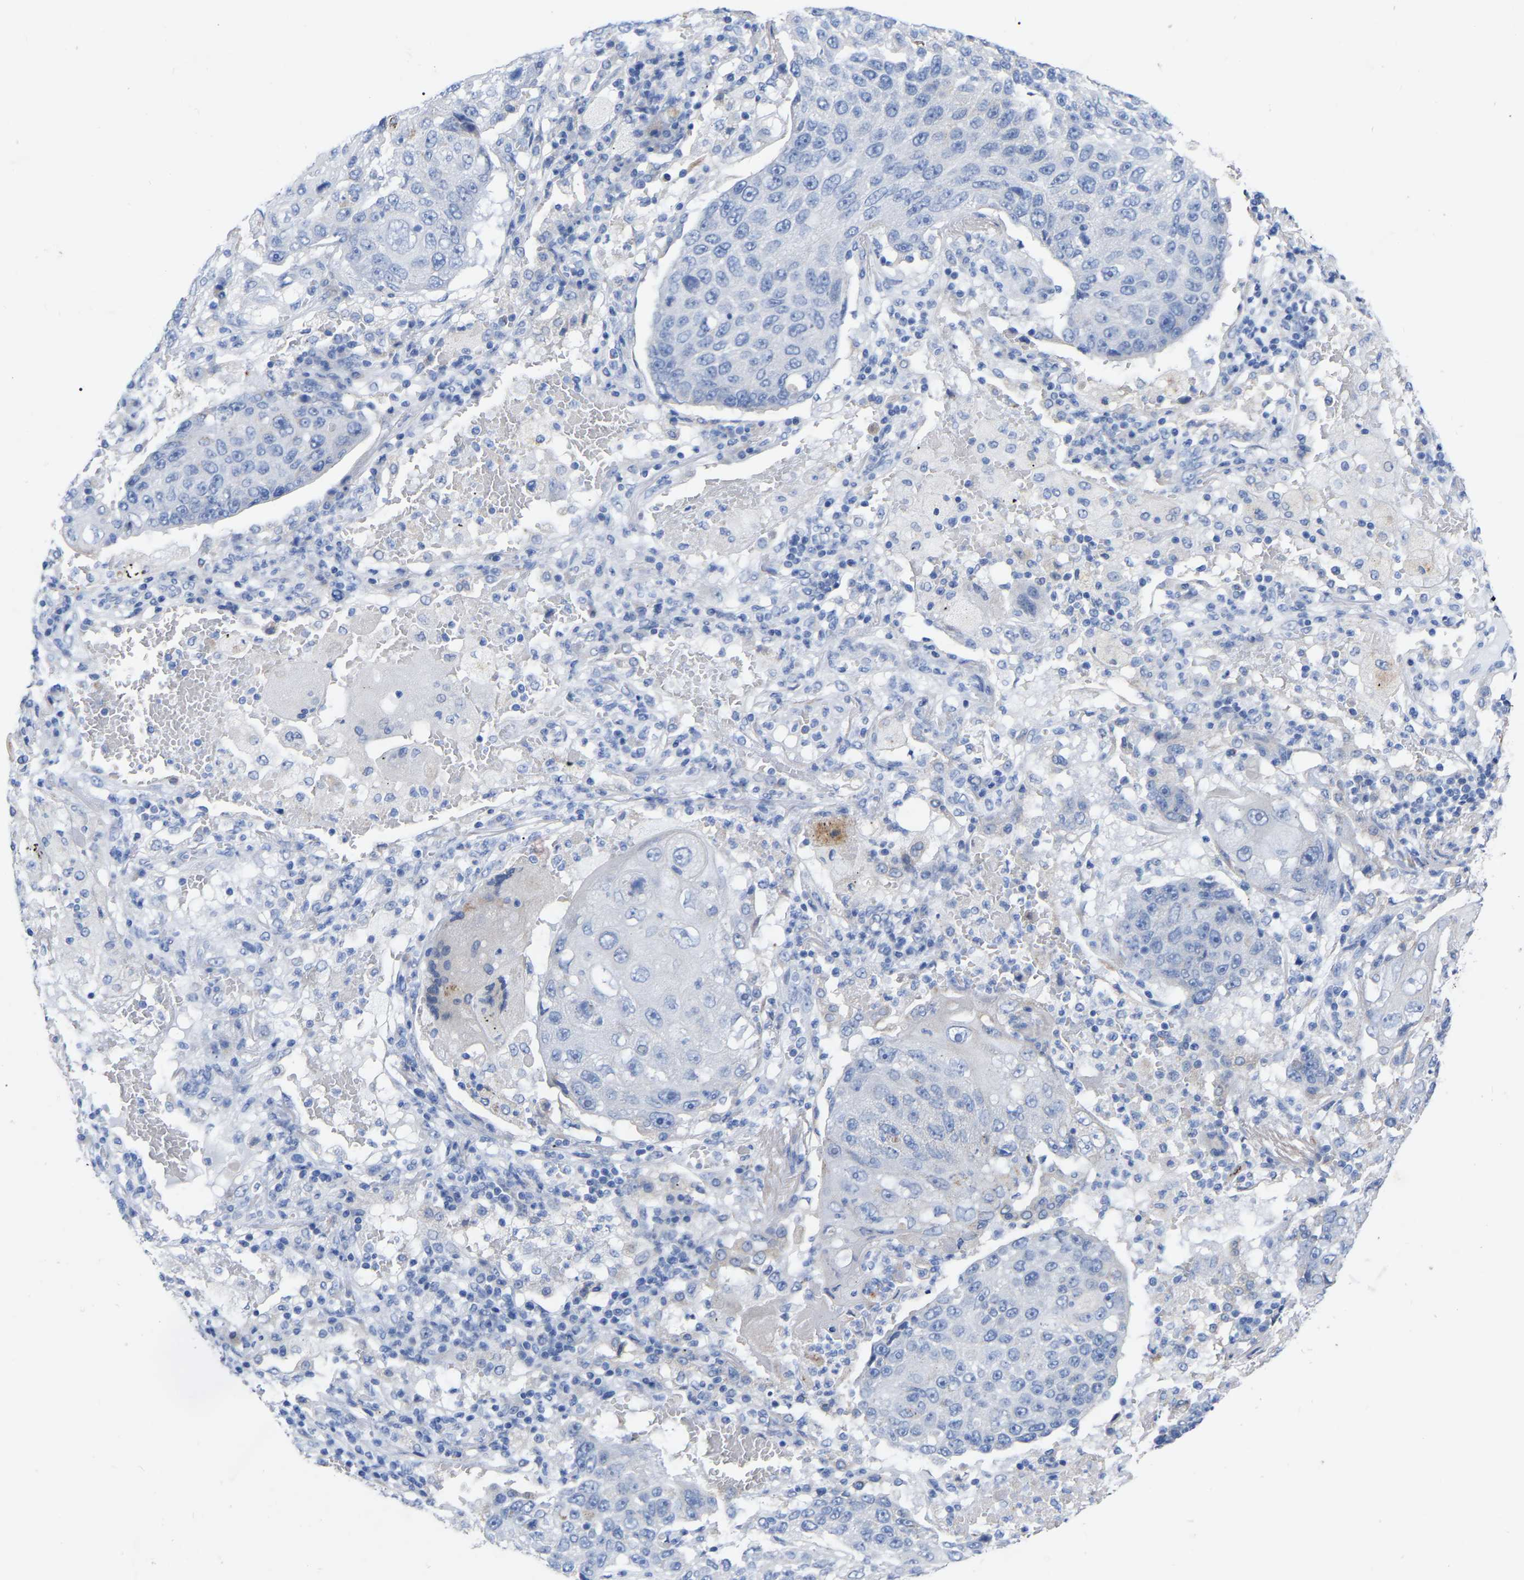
{"staining": {"intensity": "negative", "quantity": "none", "location": "none"}, "tissue": "lung cancer", "cell_type": "Tumor cells", "image_type": "cancer", "snomed": [{"axis": "morphology", "description": "Squamous cell carcinoma, NOS"}, {"axis": "topography", "description": "Lung"}], "caption": "Lung squamous cell carcinoma stained for a protein using immunohistochemistry (IHC) displays no positivity tumor cells.", "gene": "STRIP2", "patient": {"sex": "male", "age": 61}}